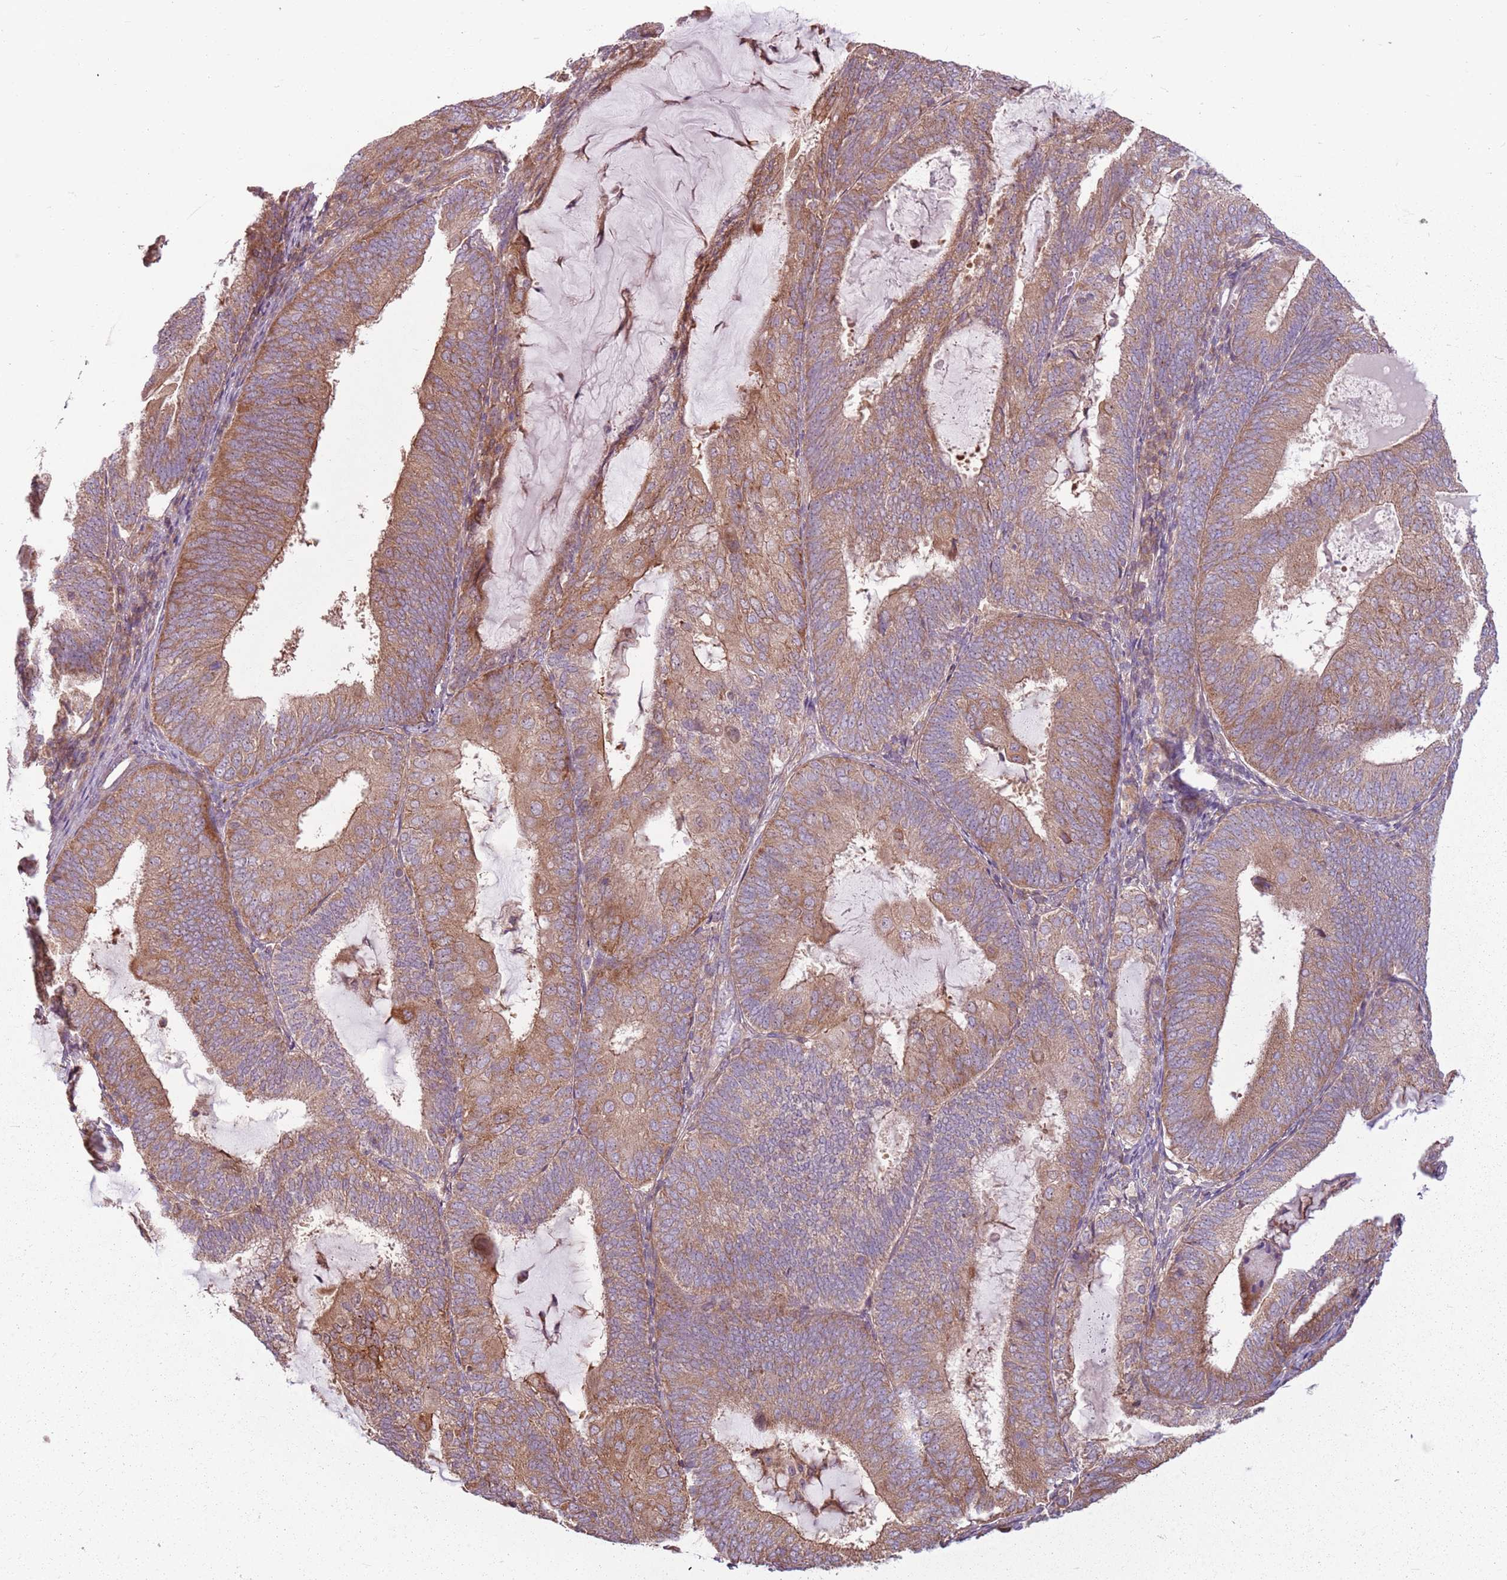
{"staining": {"intensity": "moderate", "quantity": ">75%", "location": "cytoplasmic/membranous"}, "tissue": "endometrial cancer", "cell_type": "Tumor cells", "image_type": "cancer", "snomed": [{"axis": "morphology", "description": "Adenocarcinoma, NOS"}, {"axis": "topography", "description": "Endometrium"}], "caption": "Endometrial cancer stained with a brown dye exhibits moderate cytoplasmic/membranous positive expression in approximately >75% of tumor cells.", "gene": "RPL21", "patient": {"sex": "female", "age": 81}}